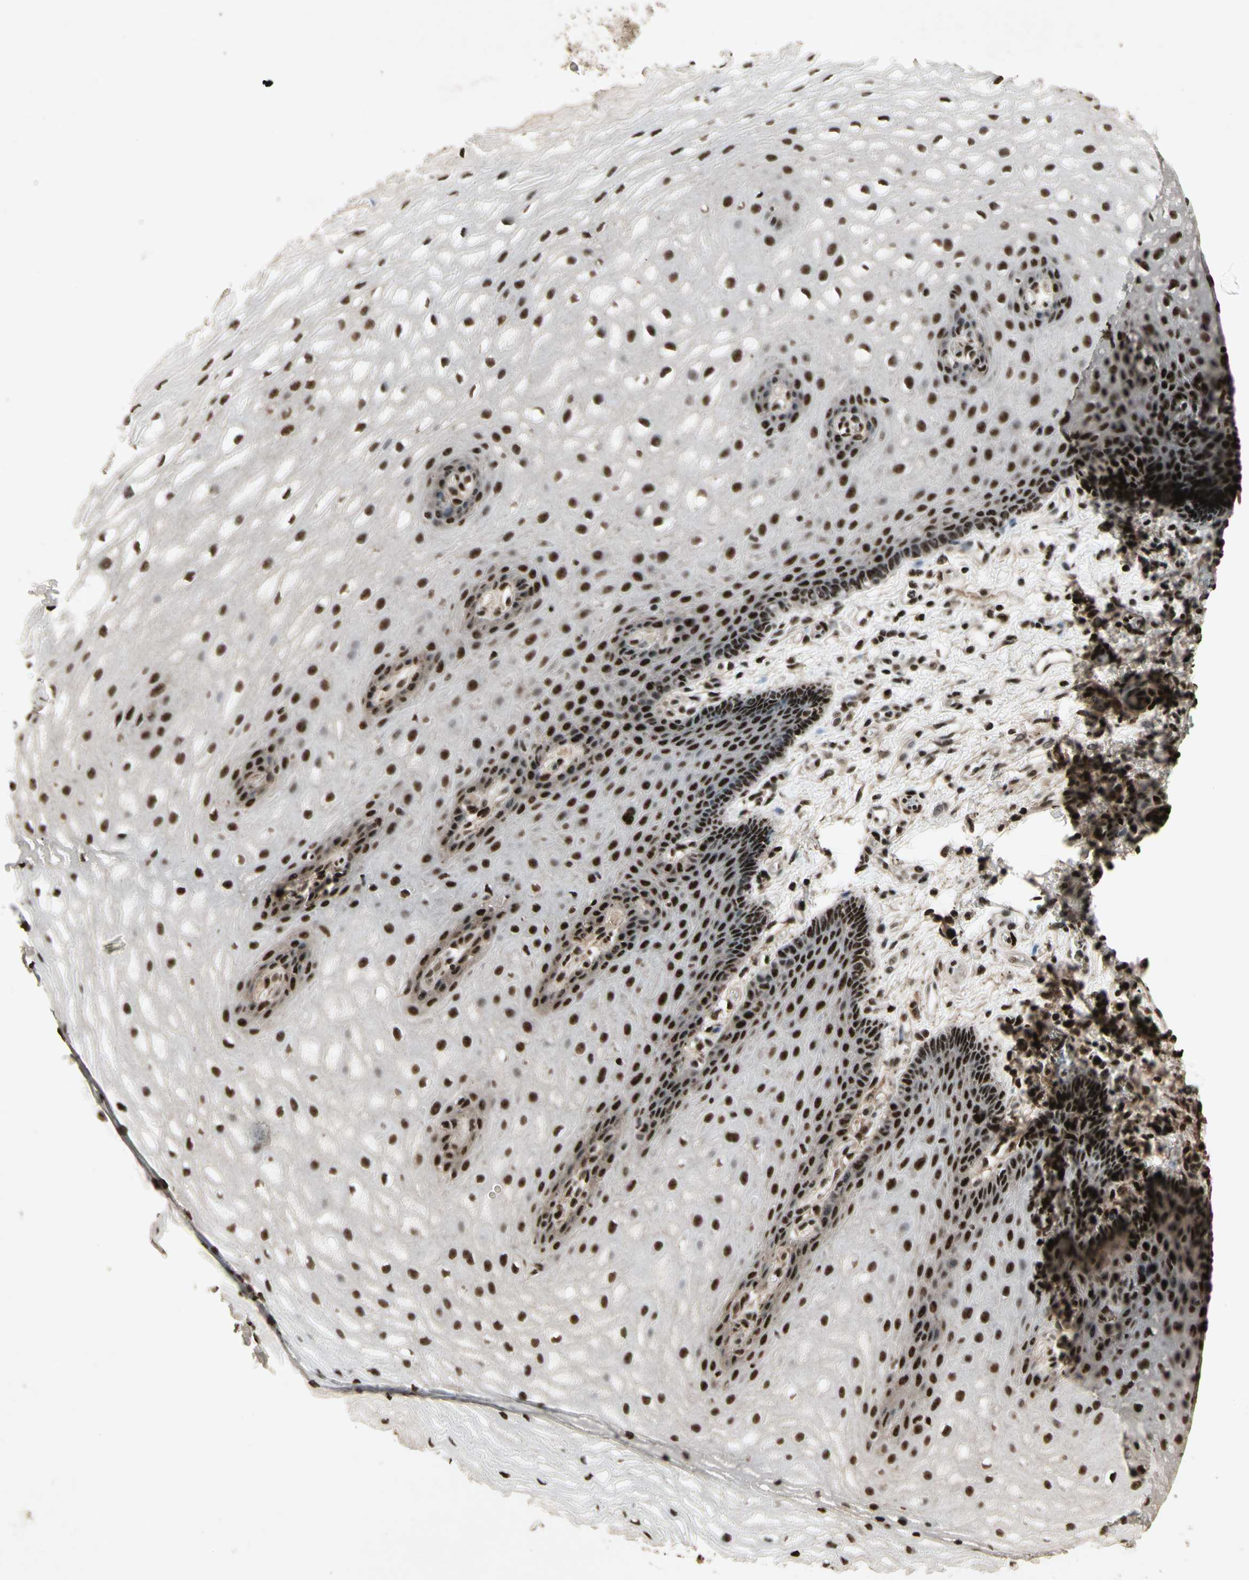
{"staining": {"intensity": "strong", "quantity": ">75%", "location": "nuclear"}, "tissue": "esophagus", "cell_type": "Squamous epithelial cells", "image_type": "normal", "snomed": [{"axis": "morphology", "description": "Normal tissue, NOS"}, {"axis": "topography", "description": "Esophagus"}], "caption": "Unremarkable esophagus demonstrates strong nuclear expression in about >75% of squamous epithelial cells, visualized by immunohistochemistry.", "gene": "TBX2", "patient": {"sex": "male", "age": 54}}